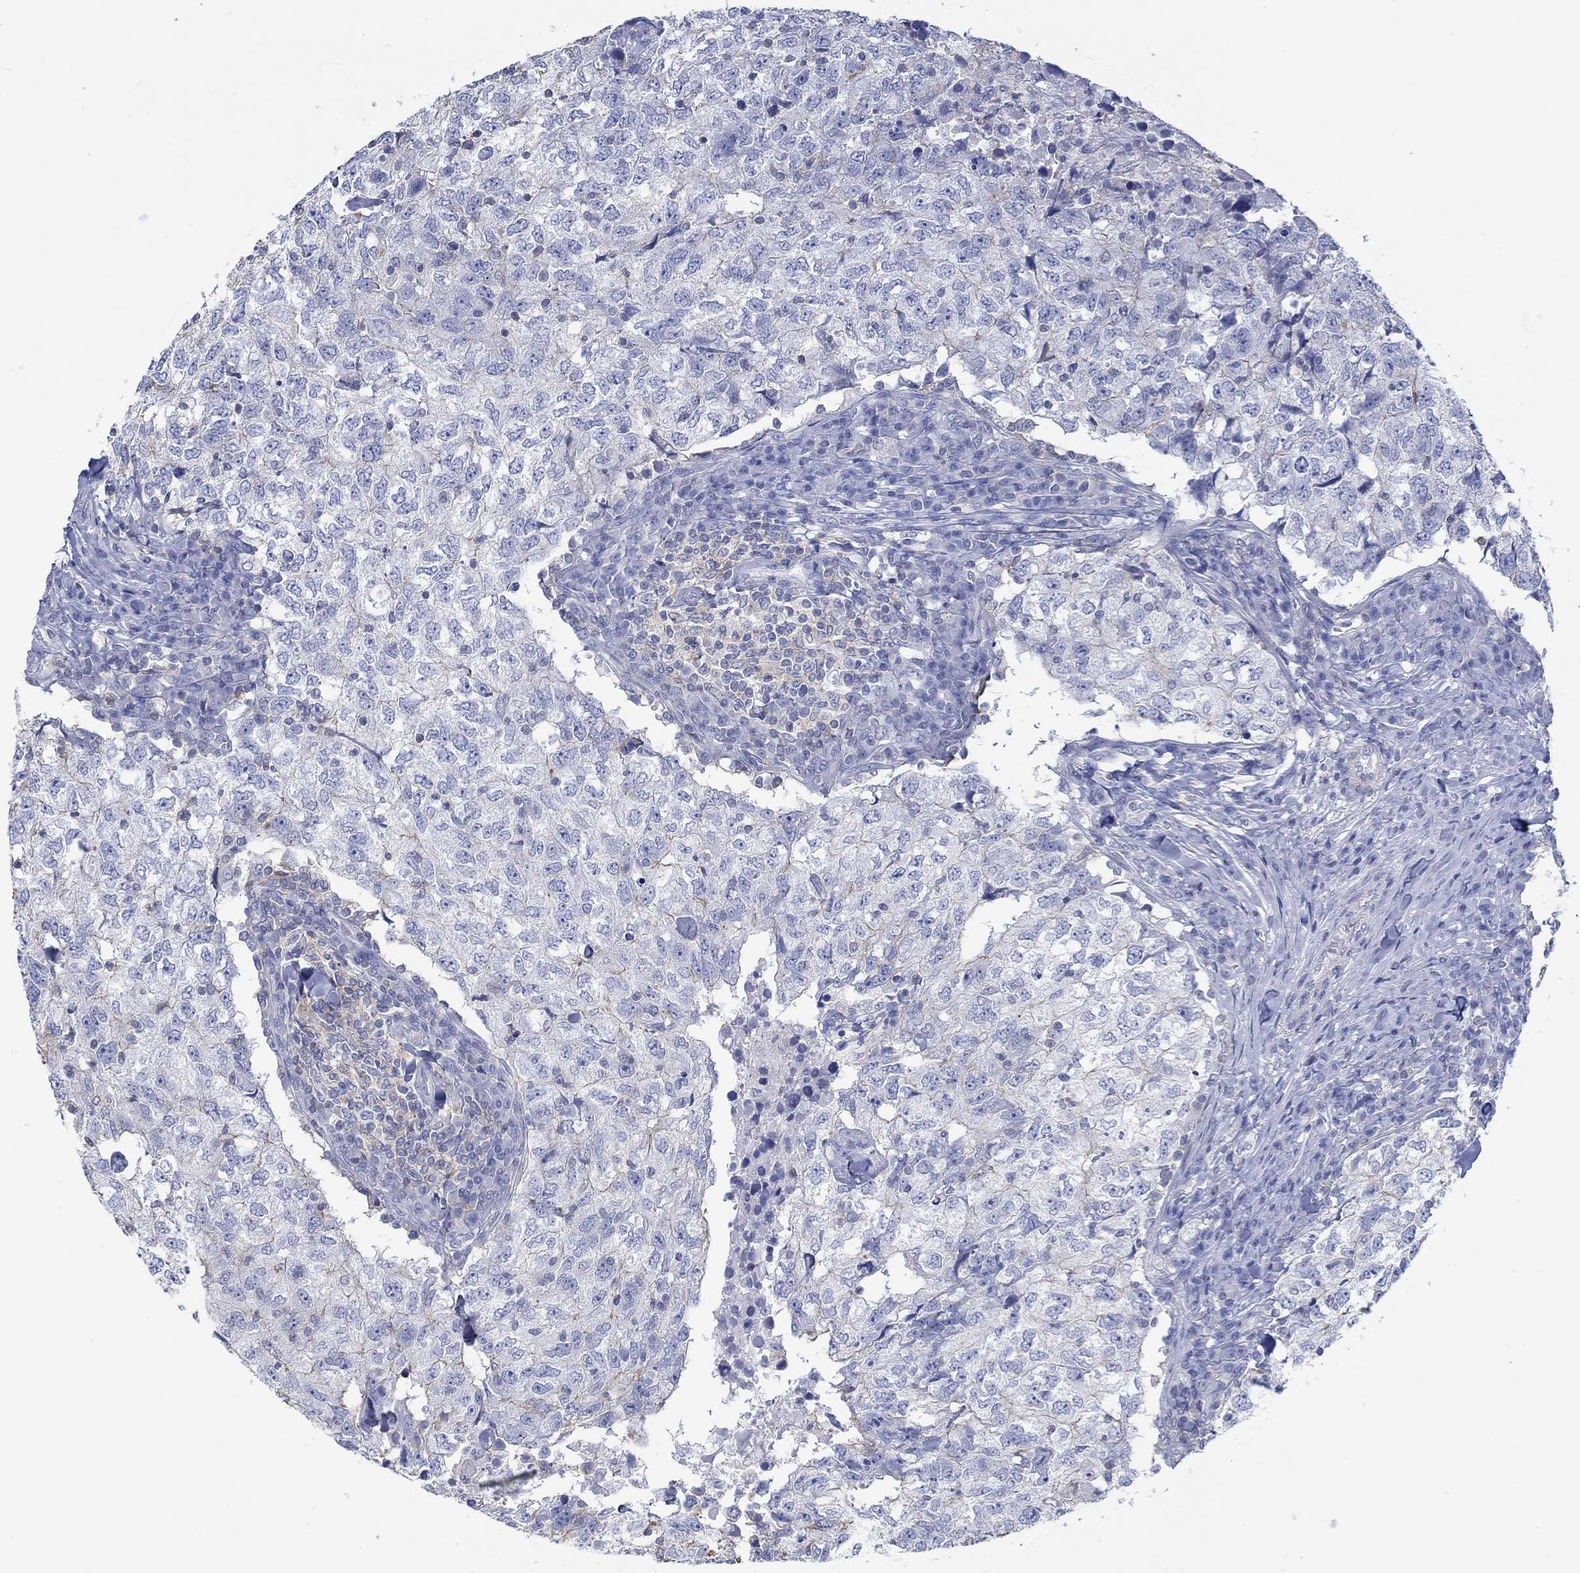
{"staining": {"intensity": "negative", "quantity": "none", "location": "none"}, "tissue": "breast cancer", "cell_type": "Tumor cells", "image_type": "cancer", "snomed": [{"axis": "morphology", "description": "Duct carcinoma"}, {"axis": "topography", "description": "Breast"}], "caption": "This micrograph is of breast cancer stained with IHC to label a protein in brown with the nuclei are counter-stained blue. There is no staining in tumor cells.", "gene": "PPIL6", "patient": {"sex": "female", "age": 30}}